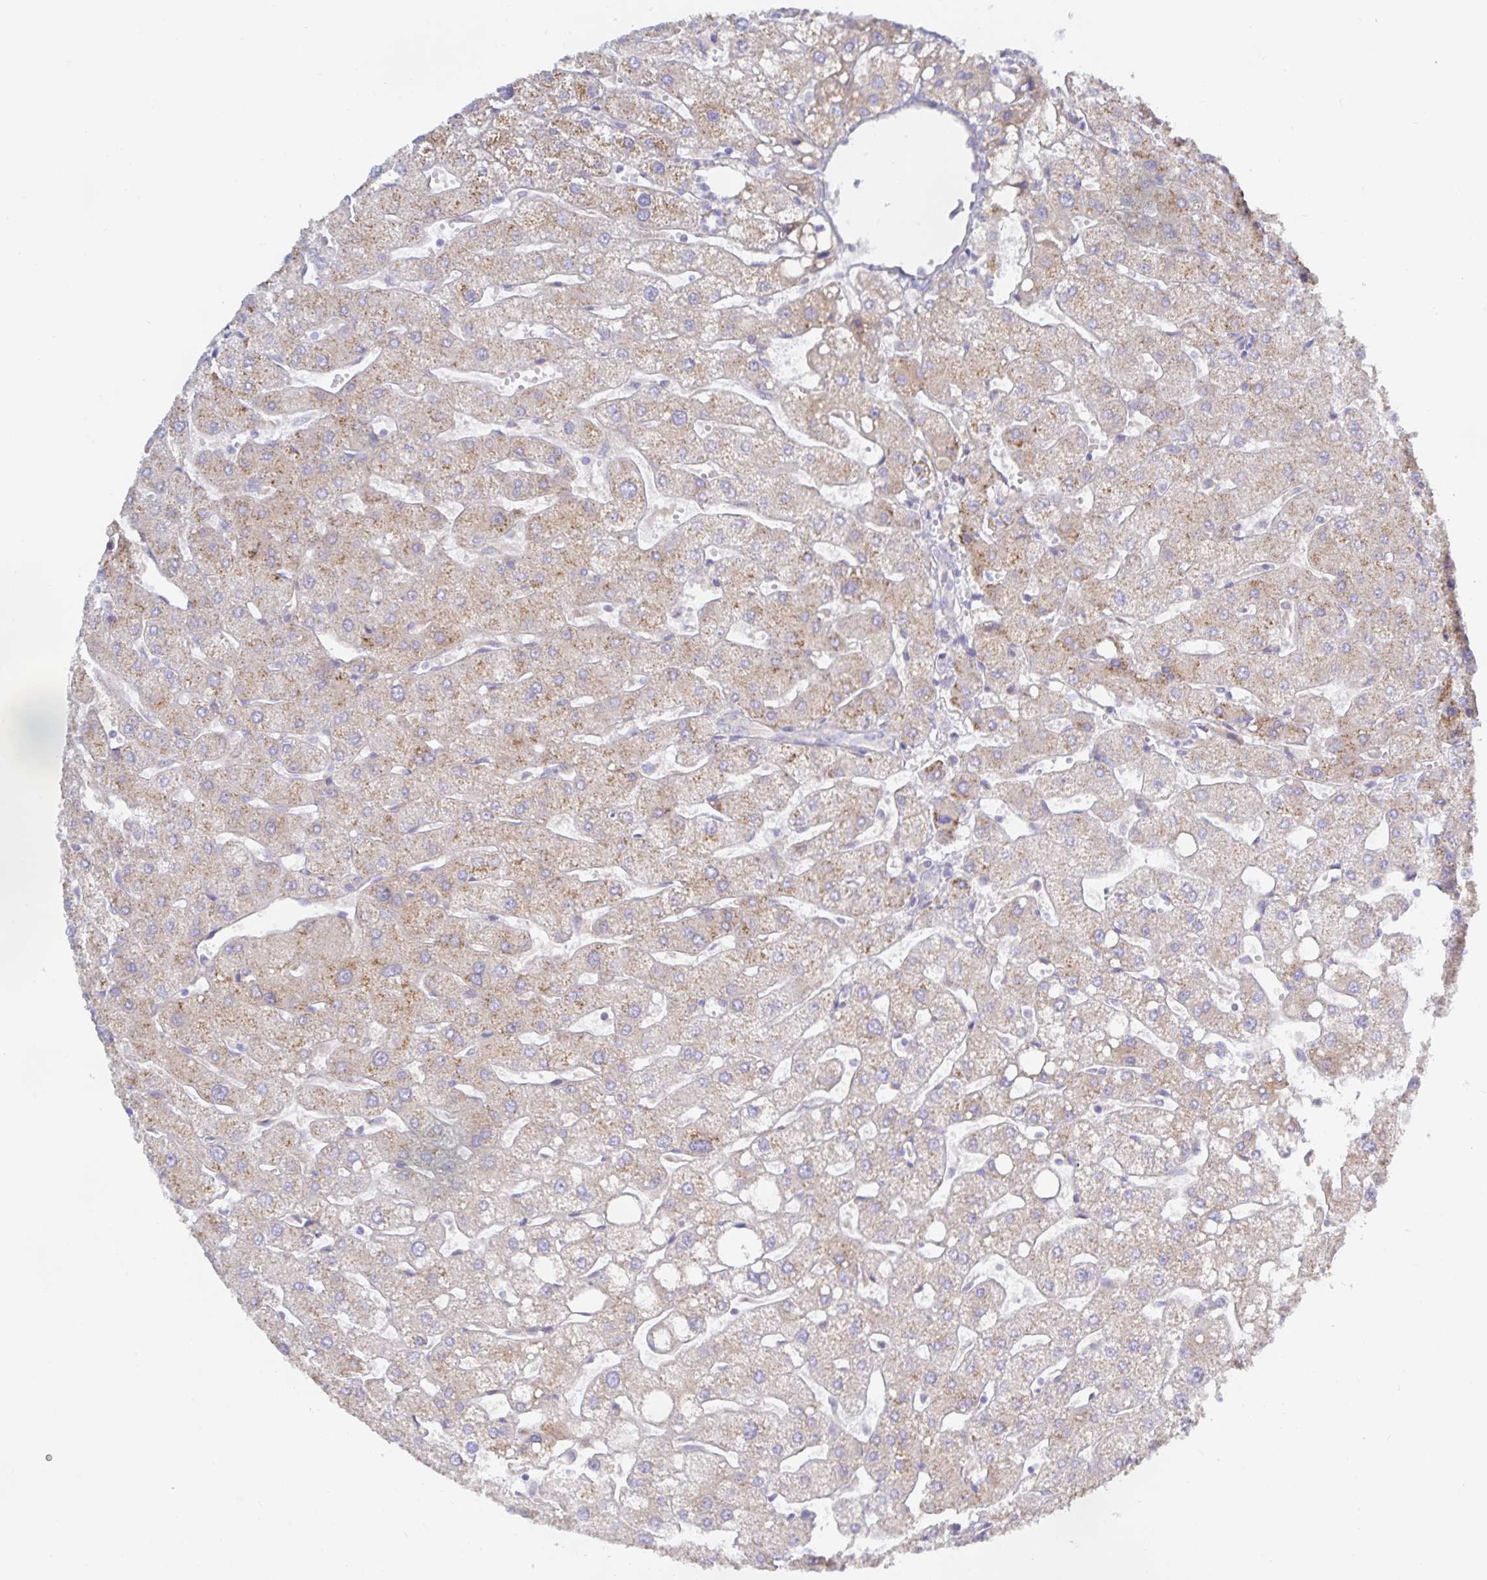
{"staining": {"intensity": "negative", "quantity": "none", "location": "none"}, "tissue": "liver", "cell_type": "Cholangiocytes", "image_type": "normal", "snomed": [{"axis": "morphology", "description": "Normal tissue, NOS"}, {"axis": "topography", "description": "Liver"}], "caption": "High magnification brightfield microscopy of normal liver stained with DAB (3,3'-diaminobenzidine) (brown) and counterstained with hematoxylin (blue): cholangiocytes show no significant staining. The staining is performed using DAB brown chromogen with nuclei counter-stained in using hematoxylin.", "gene": "METTL22", "patient": {"sex": "male", "age": 67}}